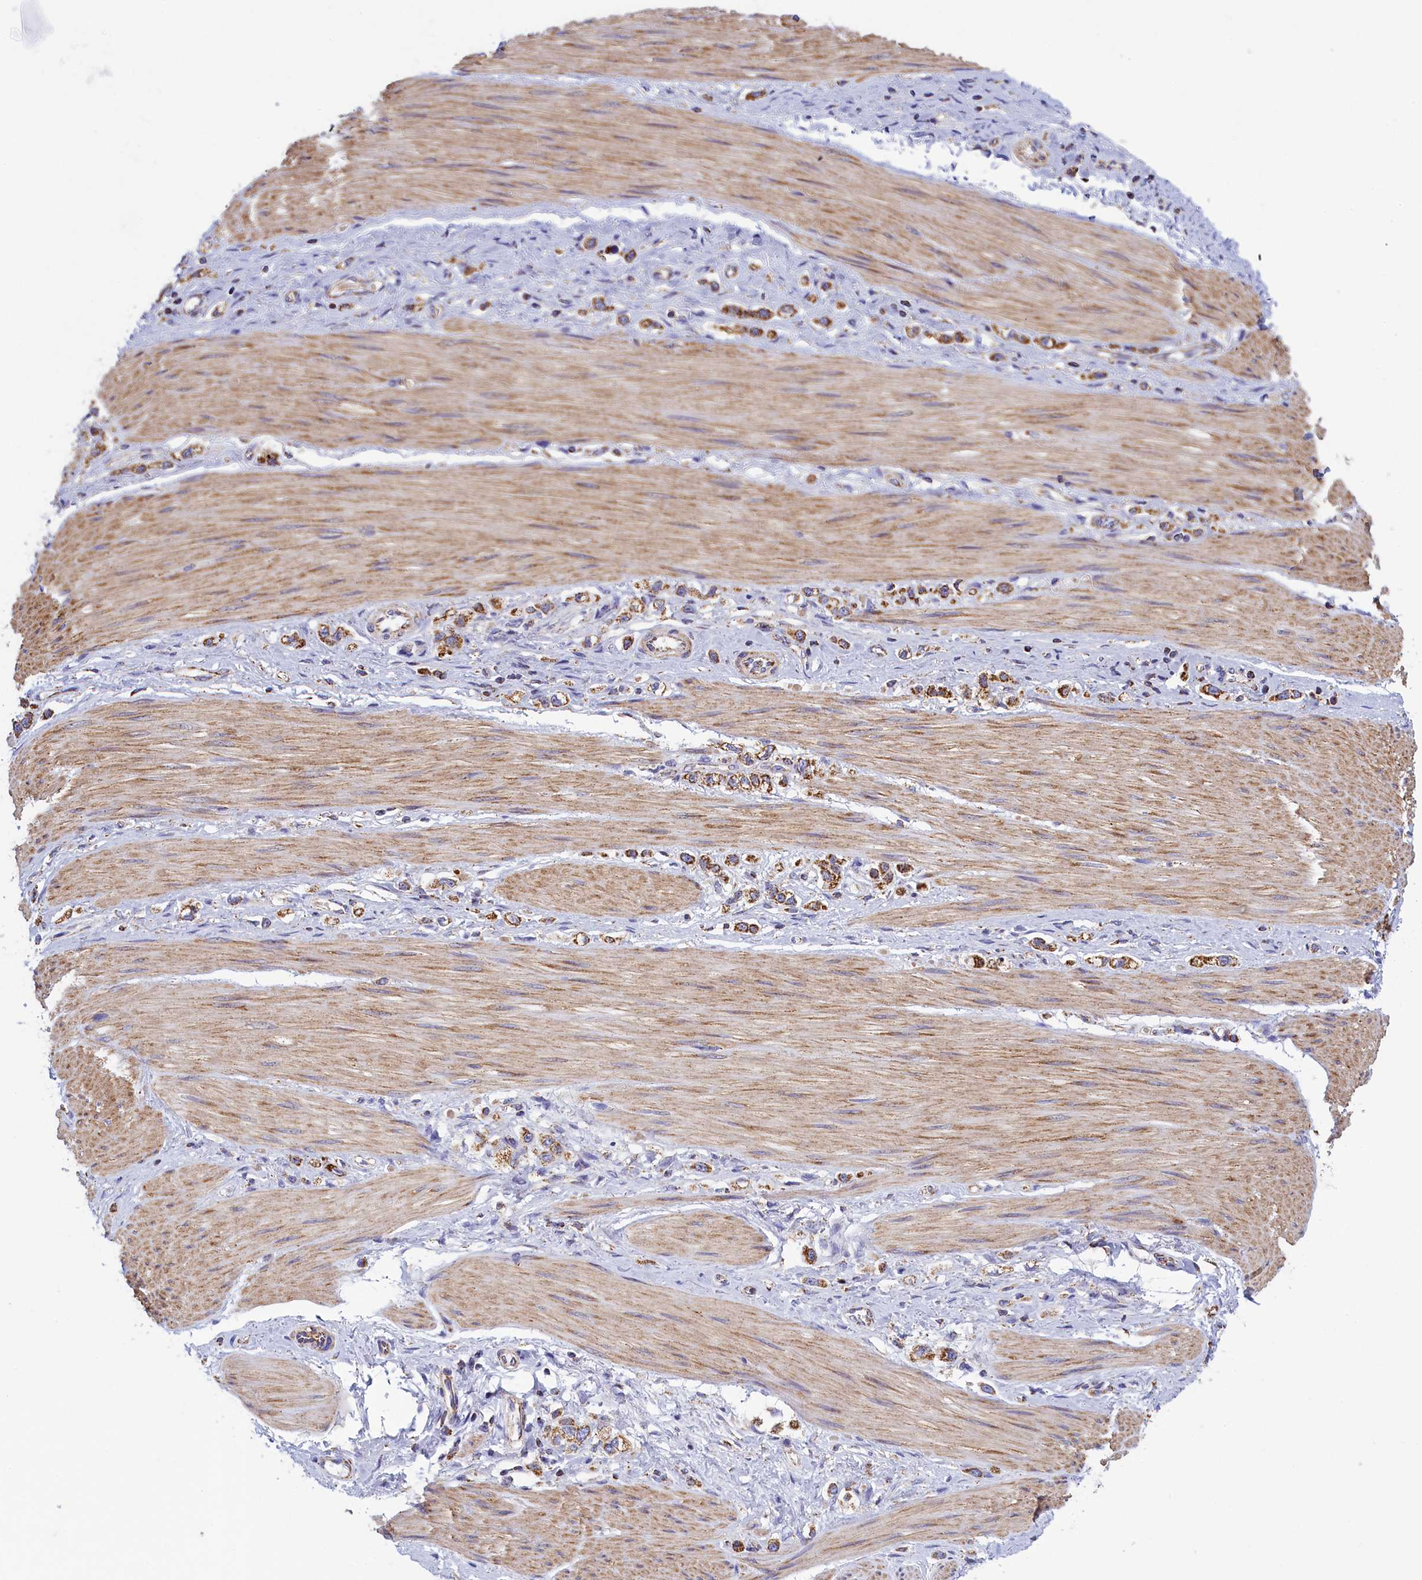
{"staining": {"intensity": "moderate", "quantity": ">75%", "location": "cytoplasmic/membranous"}, "tissue": "stomach cancer", "cell_type": "Tumor cells", "image_type": "cancer", "snomed": [{"axis": "morphology", "description": "Adenocarcinoma, NOS"}, {"axis": "topography", "description": "Stomach"}], "caption": "Adenocarcinoma (stomach) tissue demonstrates moderate cytoplasmic/membranous staining in about >75% of tumor cells (Brightfield microscopy of DAB IHC at high magnification).", "gene": "IFT122", "patient": {"sex": "female", "age": 65}}